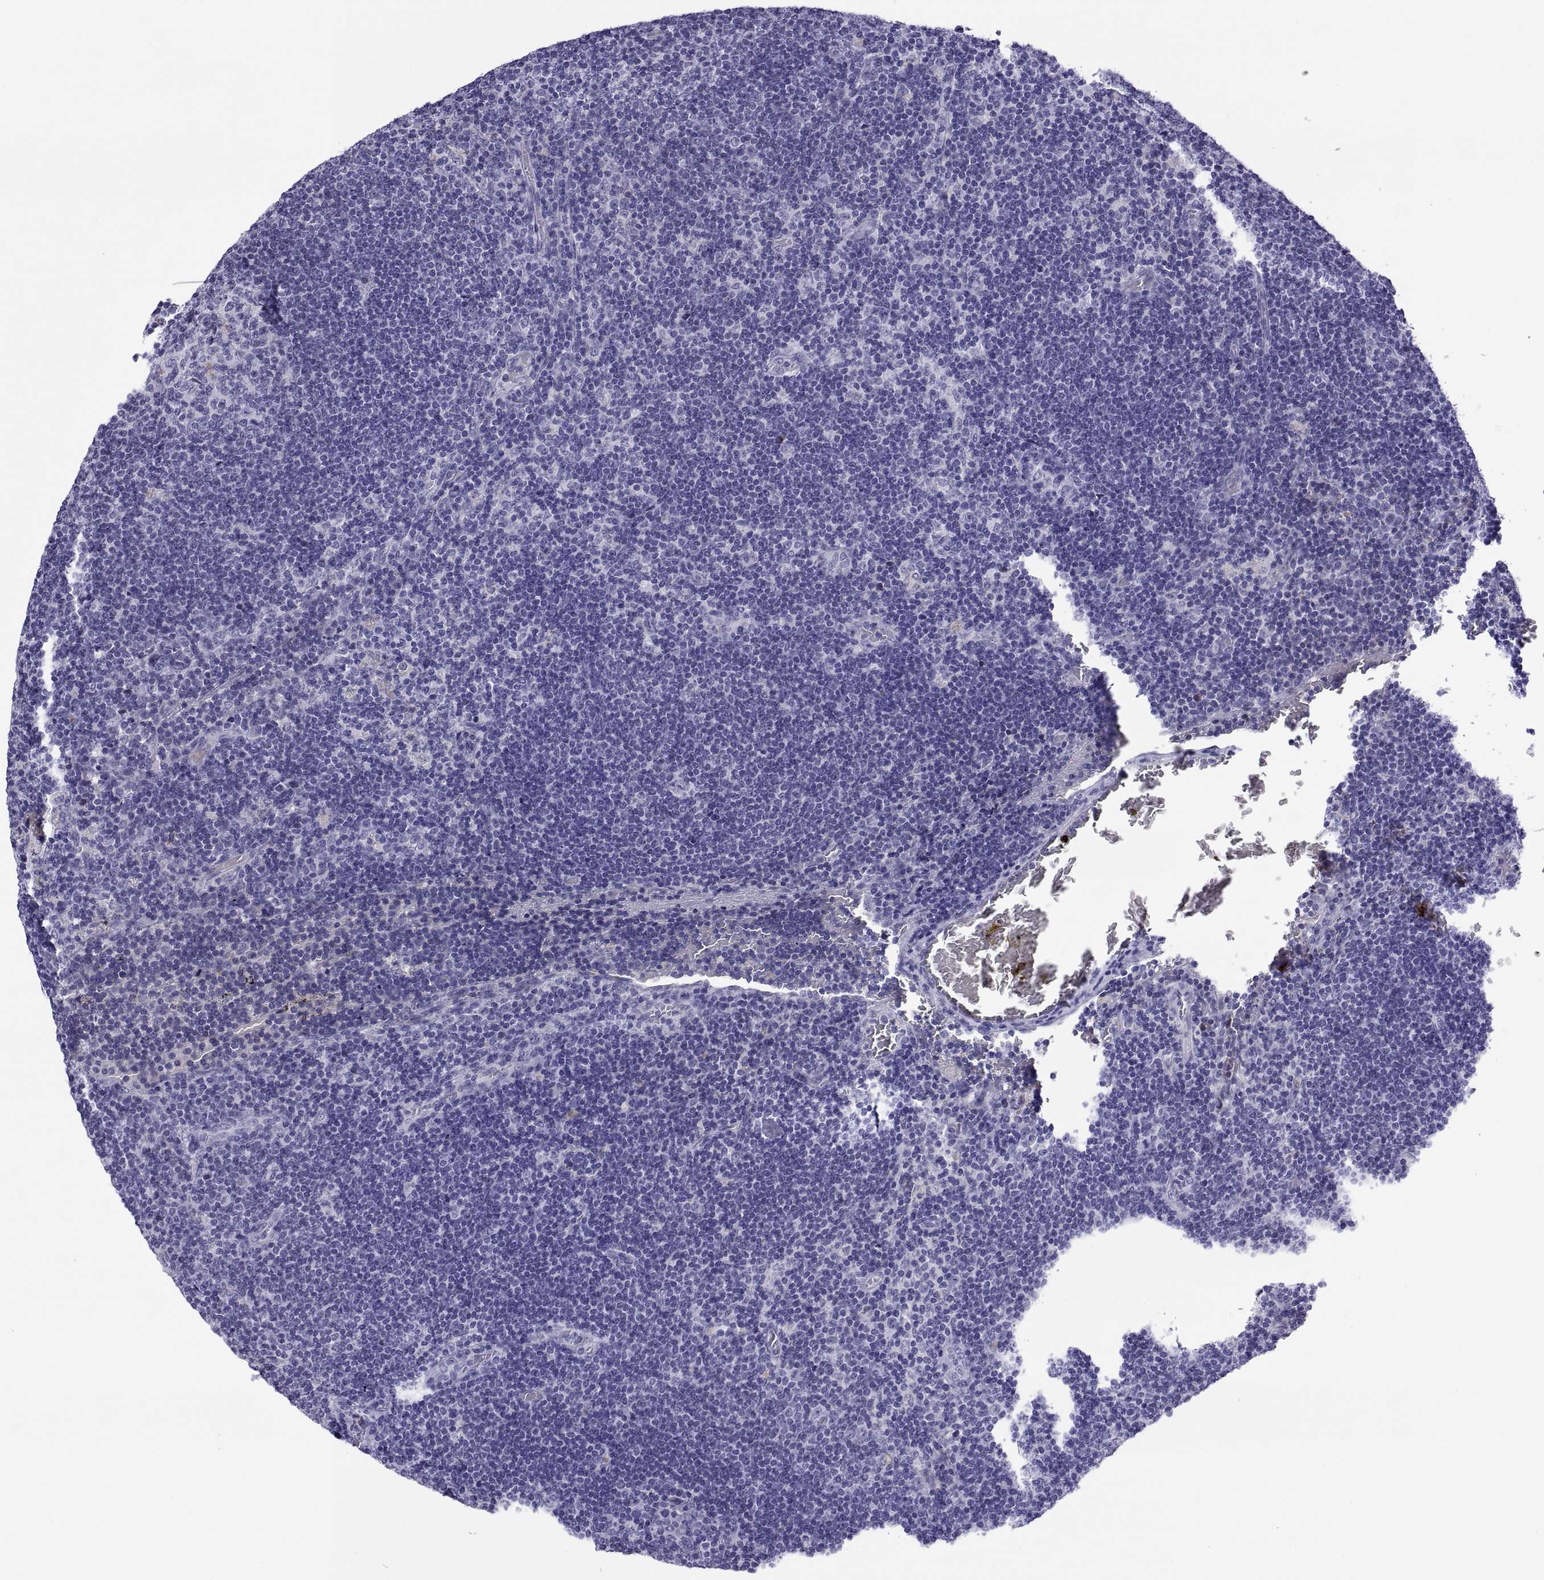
{"staining": {"intensity": "negative", "quantity": "none", "location": "none"}, "tissue": "lymph node", "cell_type": "Germinal center cells", "image_type": "normal", "snomed": [{"axis": "morphology", "description": "Normal tissue, NOS"}, {"axis": "topography", "description": "Lymph node"}], "caption": "Immunohistochemistry (IHC) micrograph of benign lymph node stained for a protein (brown), which displays no staining in germinal center cells.", "gene": "QRICH2", "patient": {"sex": "male", "age": 63}}